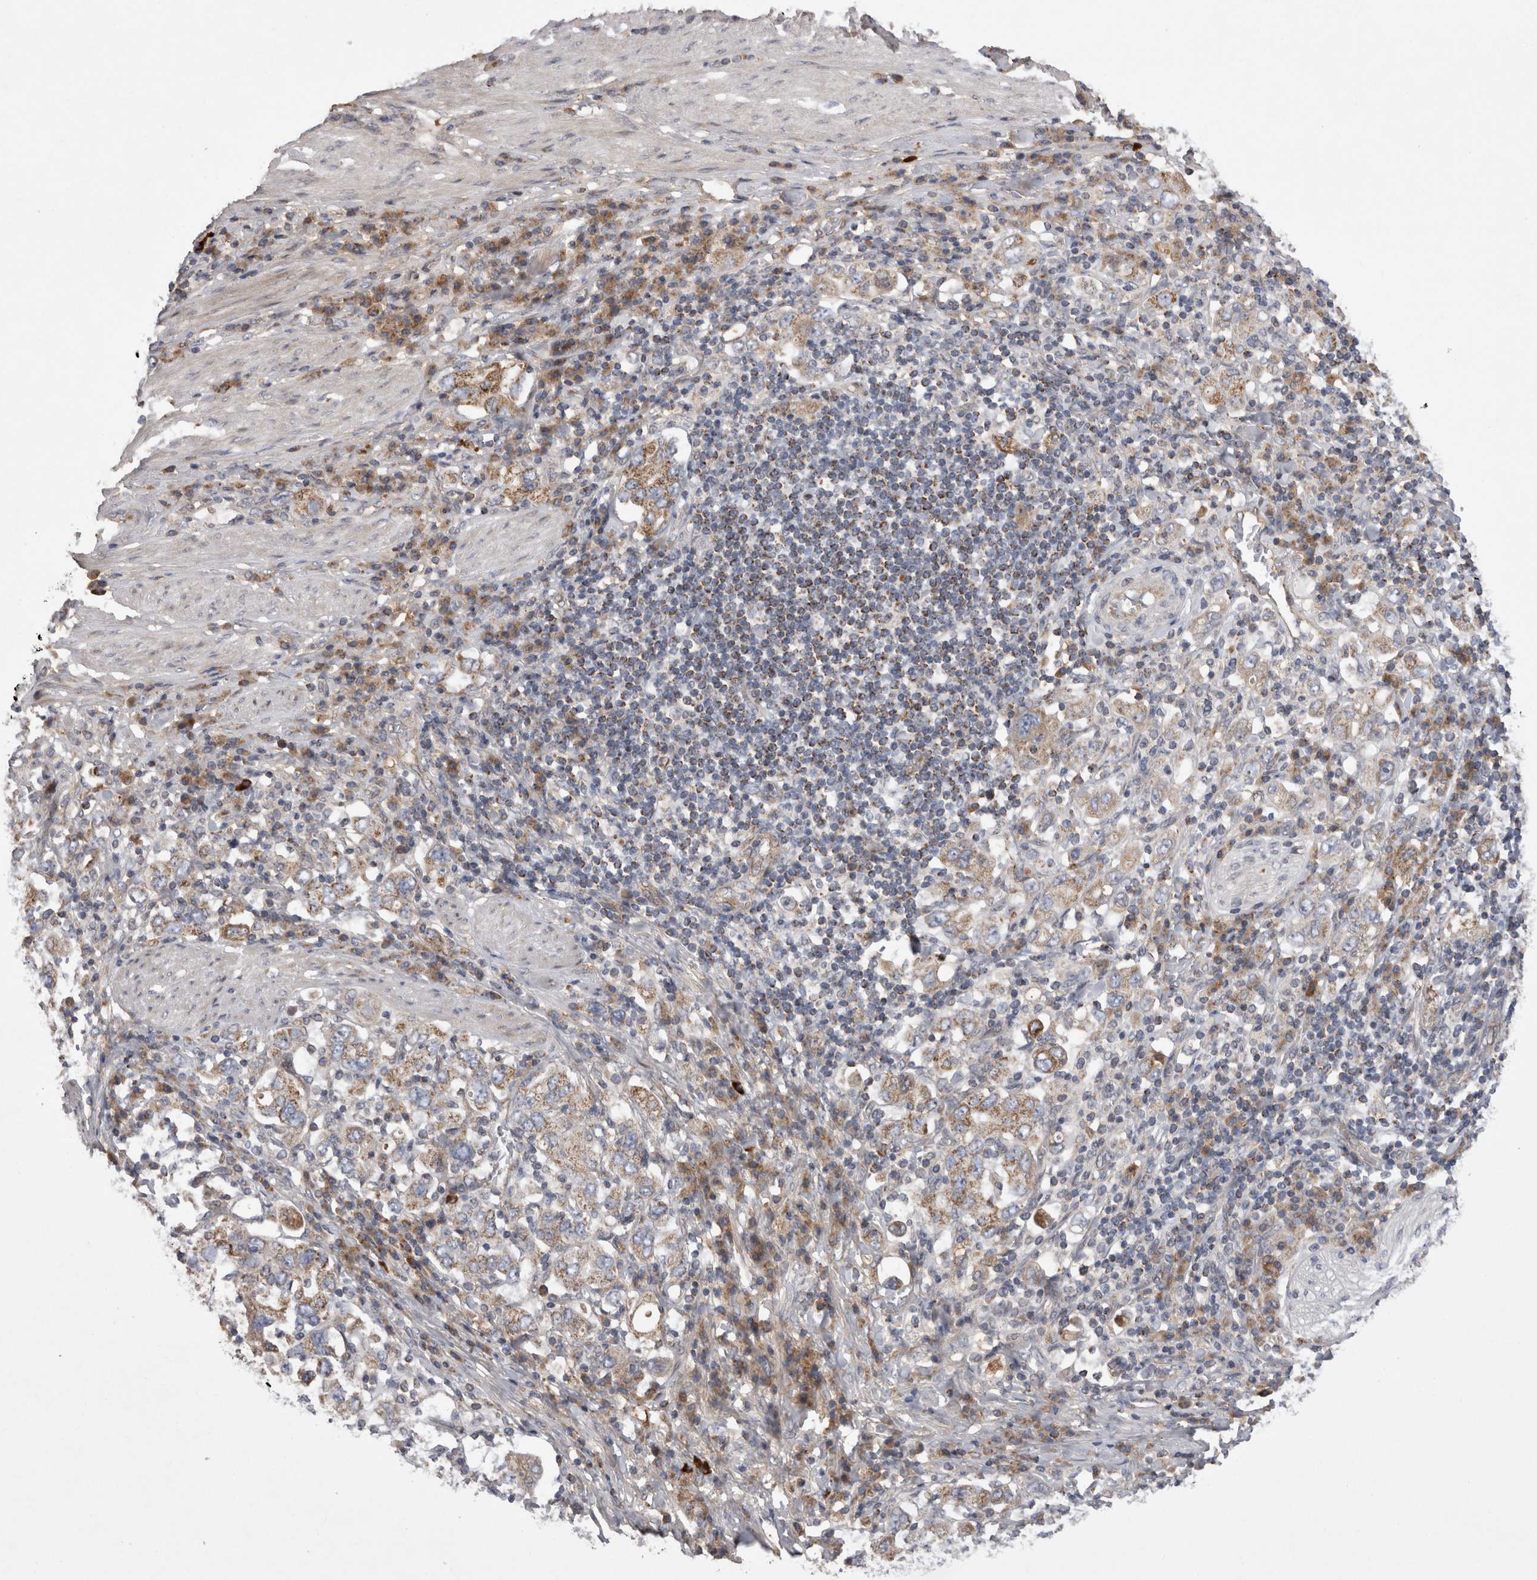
{"staining": {"intensity": "weak", "quantity": ">75%", "location": "cytoplasmic/membranous"}, "tissue": "stomach cancer", "cell_type": "Tumor cells", "image_type": "cancer", "snomed": [{"axis": "morphology", "description": "Adenocarcinoma, NOS"}, {"axis": "topography", "description": "Stomach, upper"}], "caption": "Stomach cancer (adenocarcinoma) was stained to show a protein in brown. There is low levels of weak cytoplasmic/membranous staining in approximately >75% of tumor cells. (DAB (3,3'-diaminobenzidine) IHC with brightfield microscopy, high magnification).", "gene": "DARS2", "patient": {"sex": "male", "age": 62}}